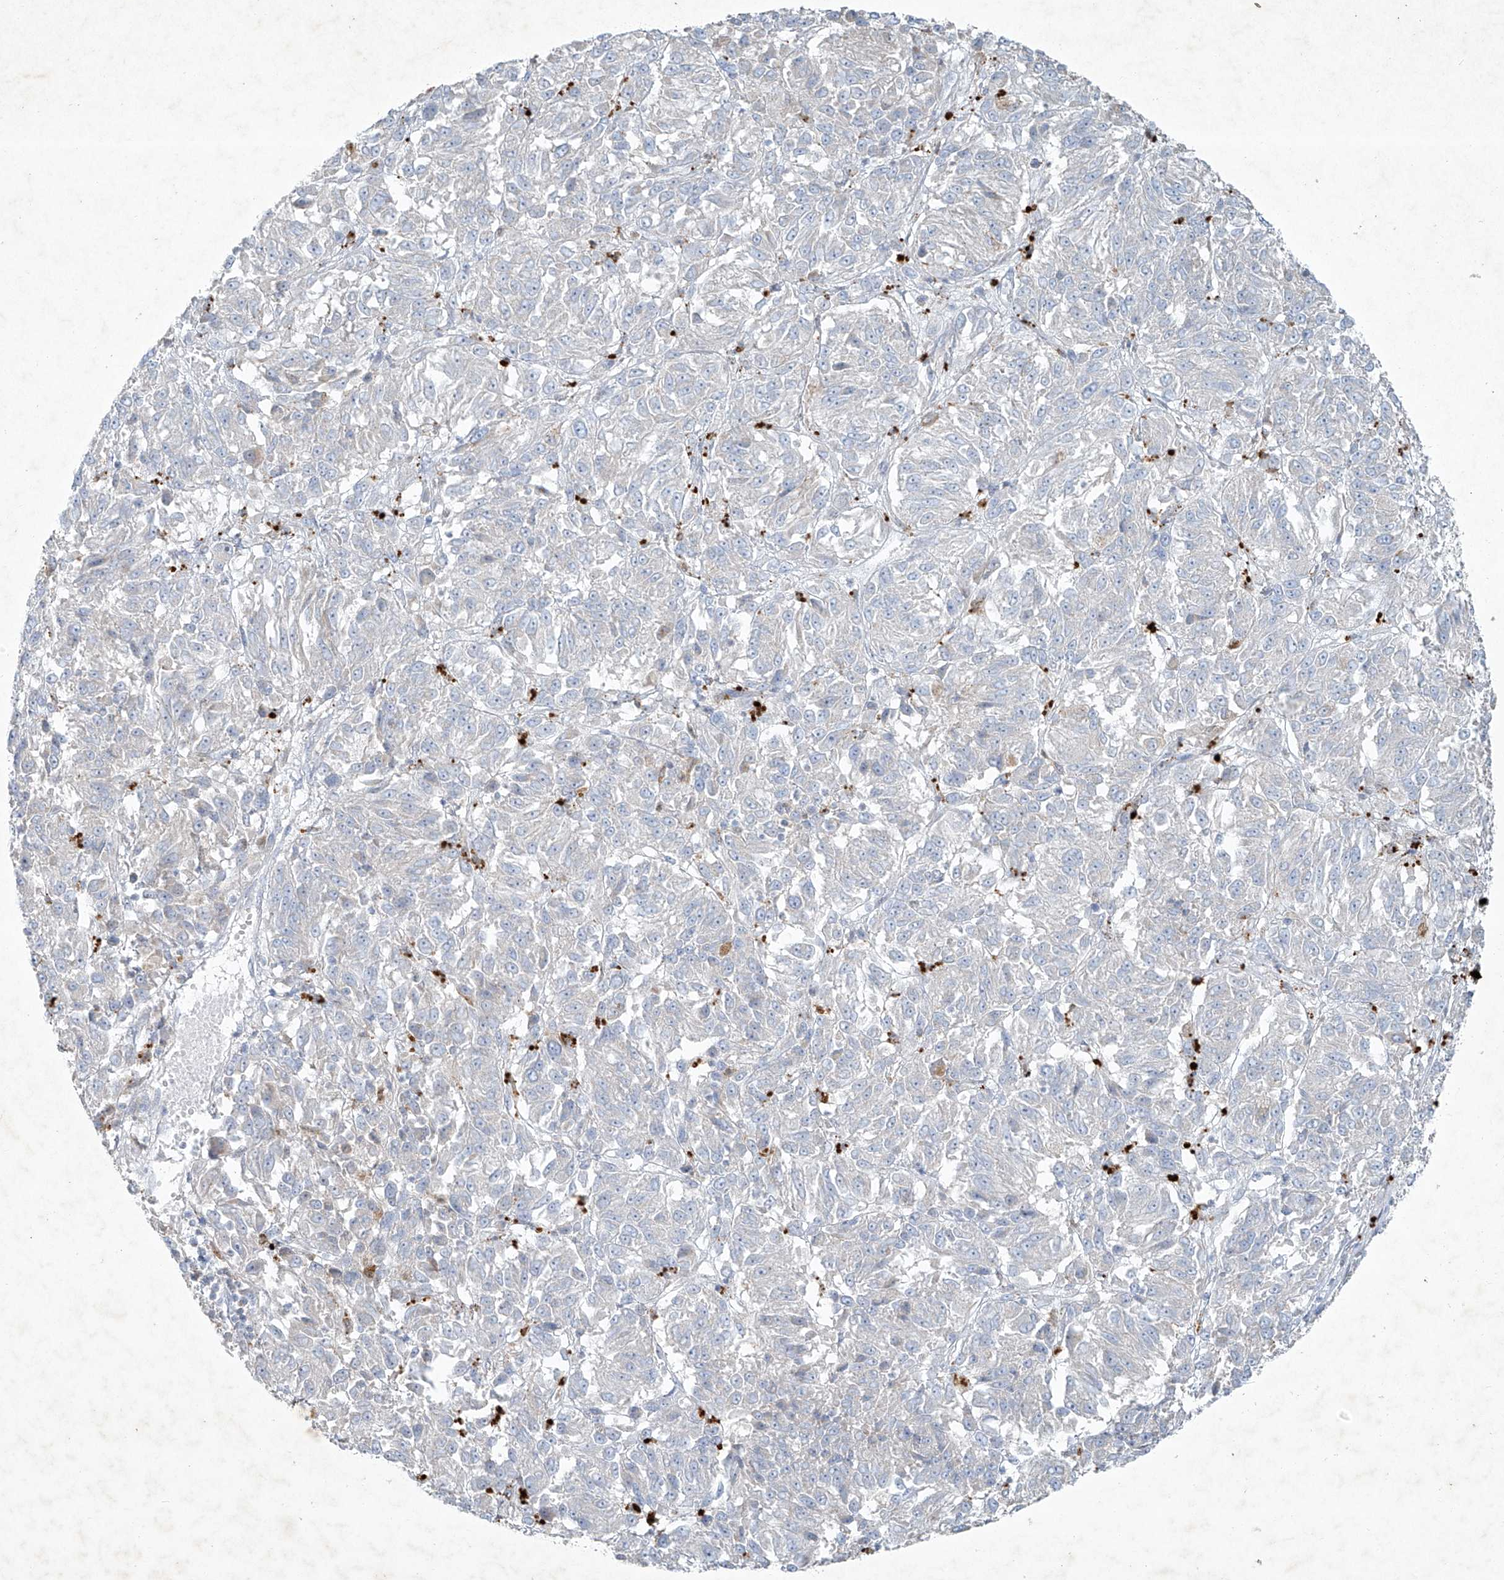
{"staining": {"intensity": "negative", "quantity": "none", "location": "none"}, "tissue": "melanoma", "cell_type": "Tumor cells", "image_type": "cancer", "snomed": [{"axis": "morphology", "description": "Malignant melanoma, Metastatic site"}, {"axis": "topography", "description": "Lung"}], "caption": "Immunohistochemical staining of malignant melanoma (metastatic site) demonstrates no significant staining in tumor cells.", "gene": "TUBE1", "patient": {"sex": "male", "age": 64}}